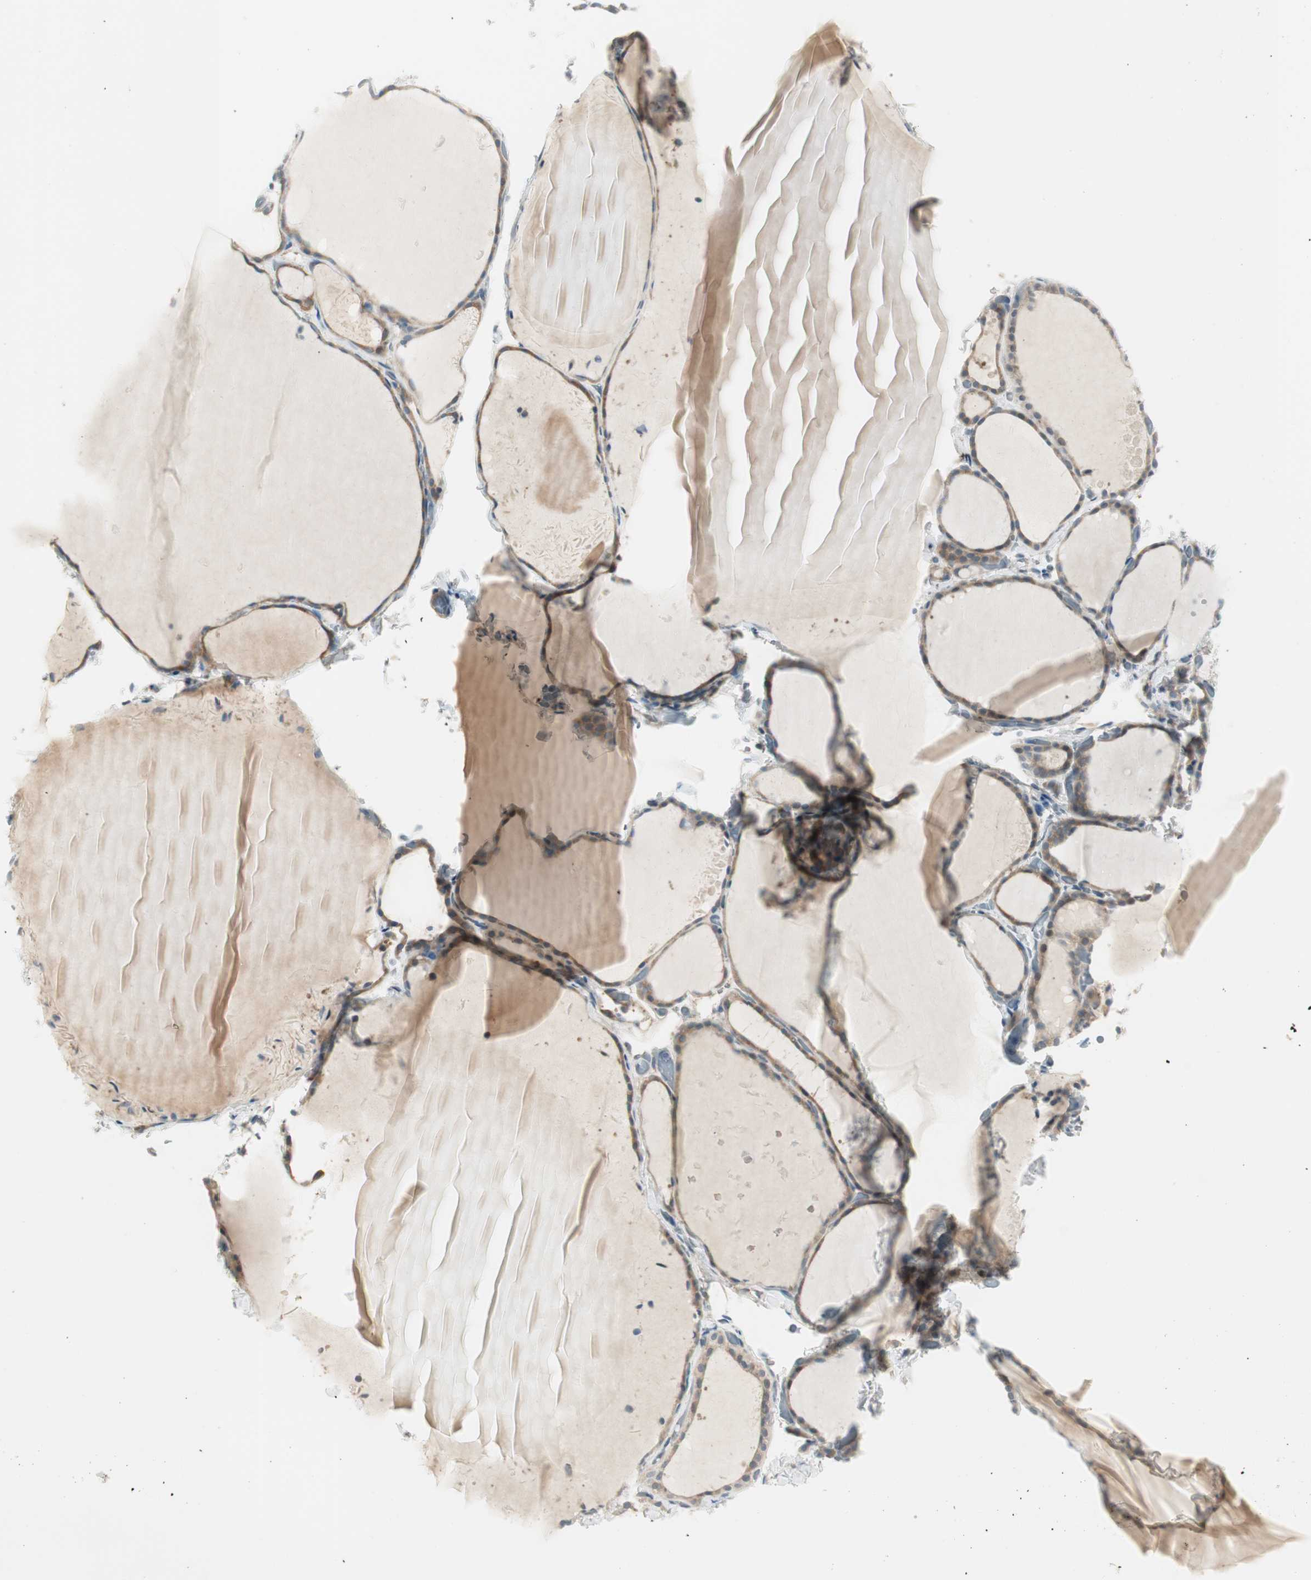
{"staining": {"intensity": "weak", "quantity": "25%-75%", "location": "cytoplasmic/membranous"}, "tissue": "thyroid gland", "cell_type": "Glandular cells", "image_type": "normal", "snomed": [{"axis": "morphology", "description": "Normal tissue, NOS"}, {"axis": "topography", "description": "Thyroid gland"}], "caption": "Thyroid gland stained with DAB (3,3'-diaminobenzidine) immunohistochemistry (IHC) demonstrates low levels of weak cytoplasmic/membranous staining in approximately 25%-75% of glandular cells.", "gene": "STON1", "patient": {"sex": "female", "age": 22}}